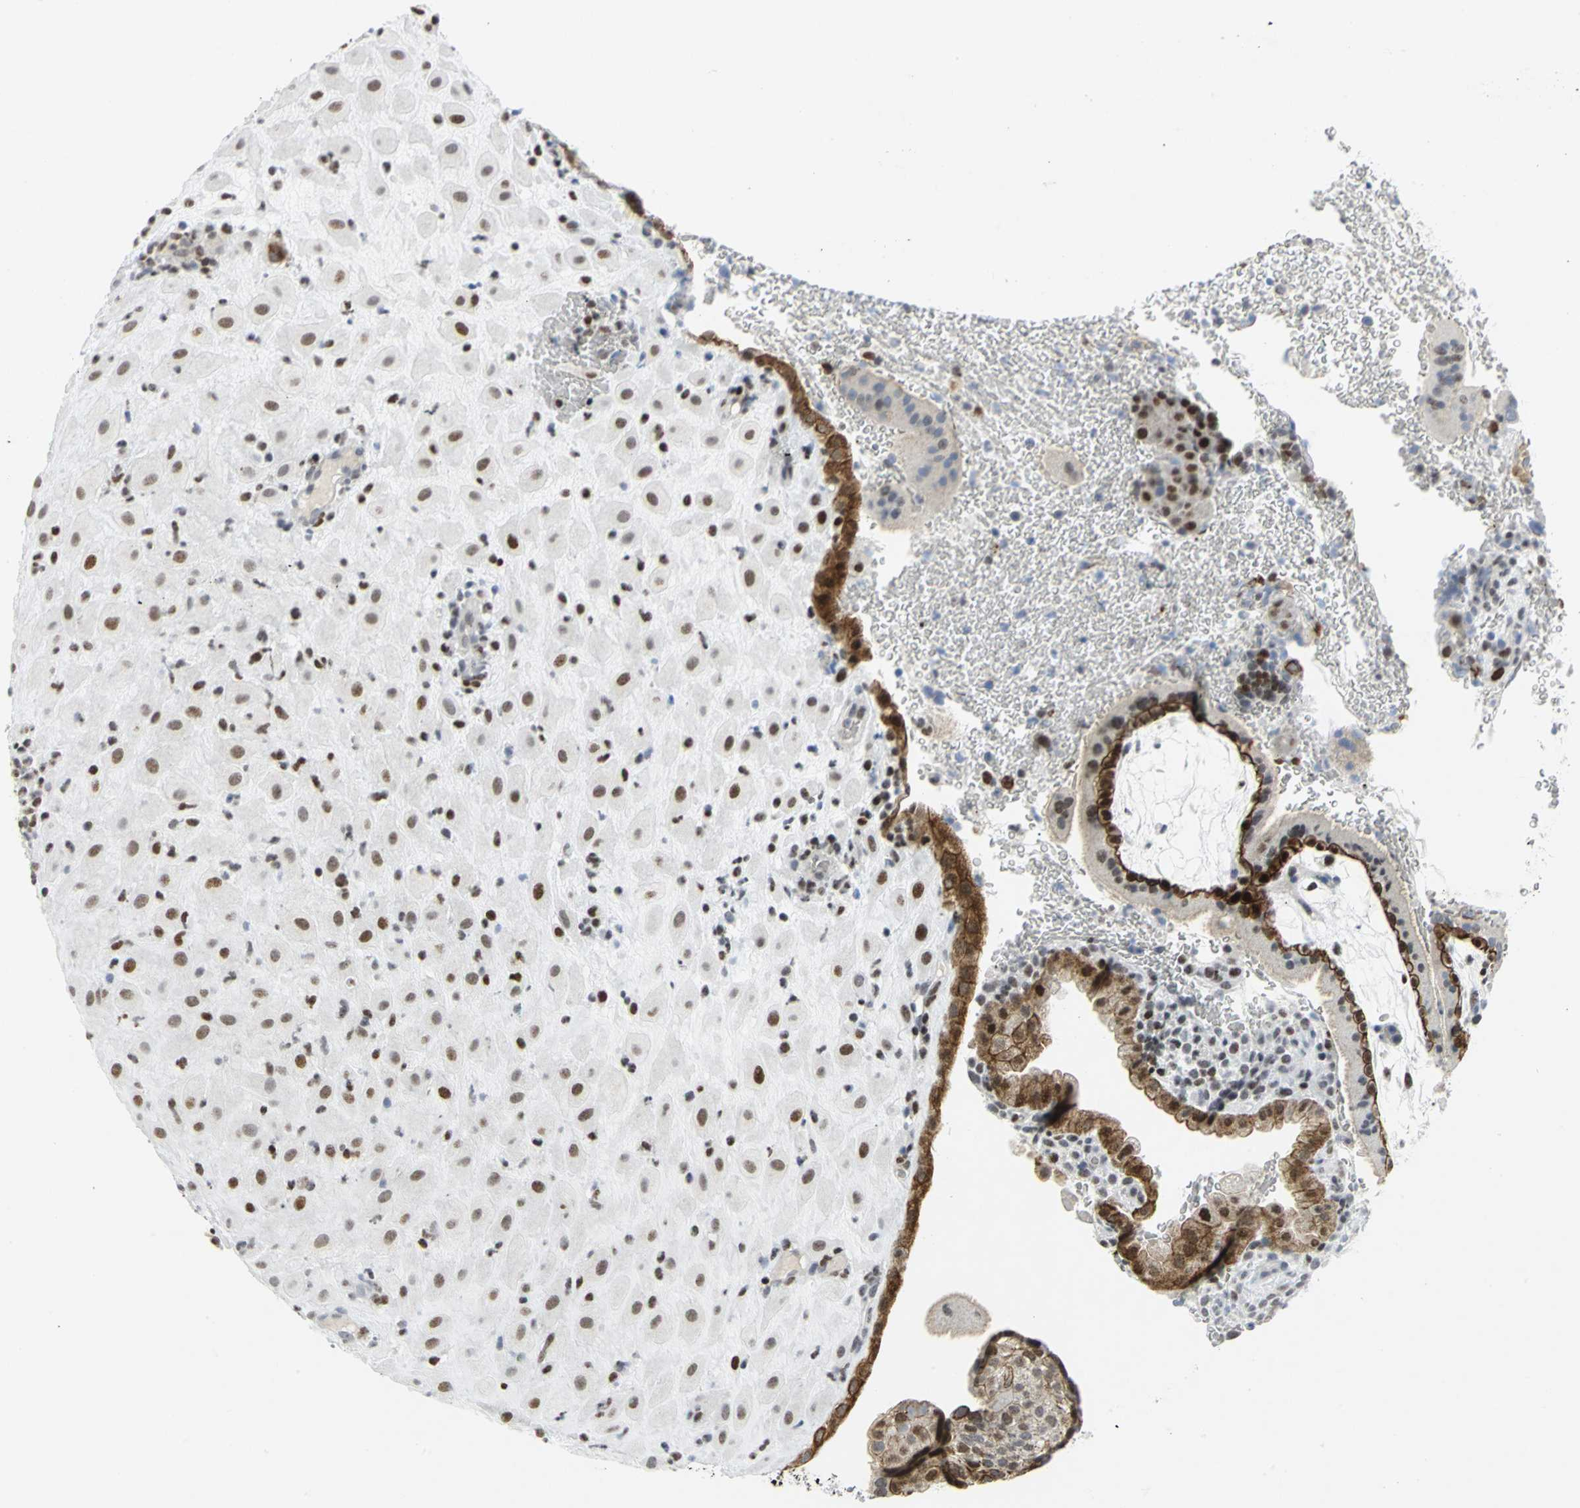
{"staining": {"intensity": "strong", "quantity": ">75%", "location": "cytoplasmic/membranous"}, "tissue": "placenta", "cell_type": "Decidual cells", "image_type": "normal", "snomed": [{"axis": "morphology", "description": "Normal tissue, NOS"}, {"axis": "topography", "description": "Placenta"}], "caption": "Placenta stained for a protein (brown) exhibits strong cytoplasmic/membranous positive positivity in about >75% of decidual cells.", "gene": "RPA1", "patient": {"sex": "female", "age": 19}}